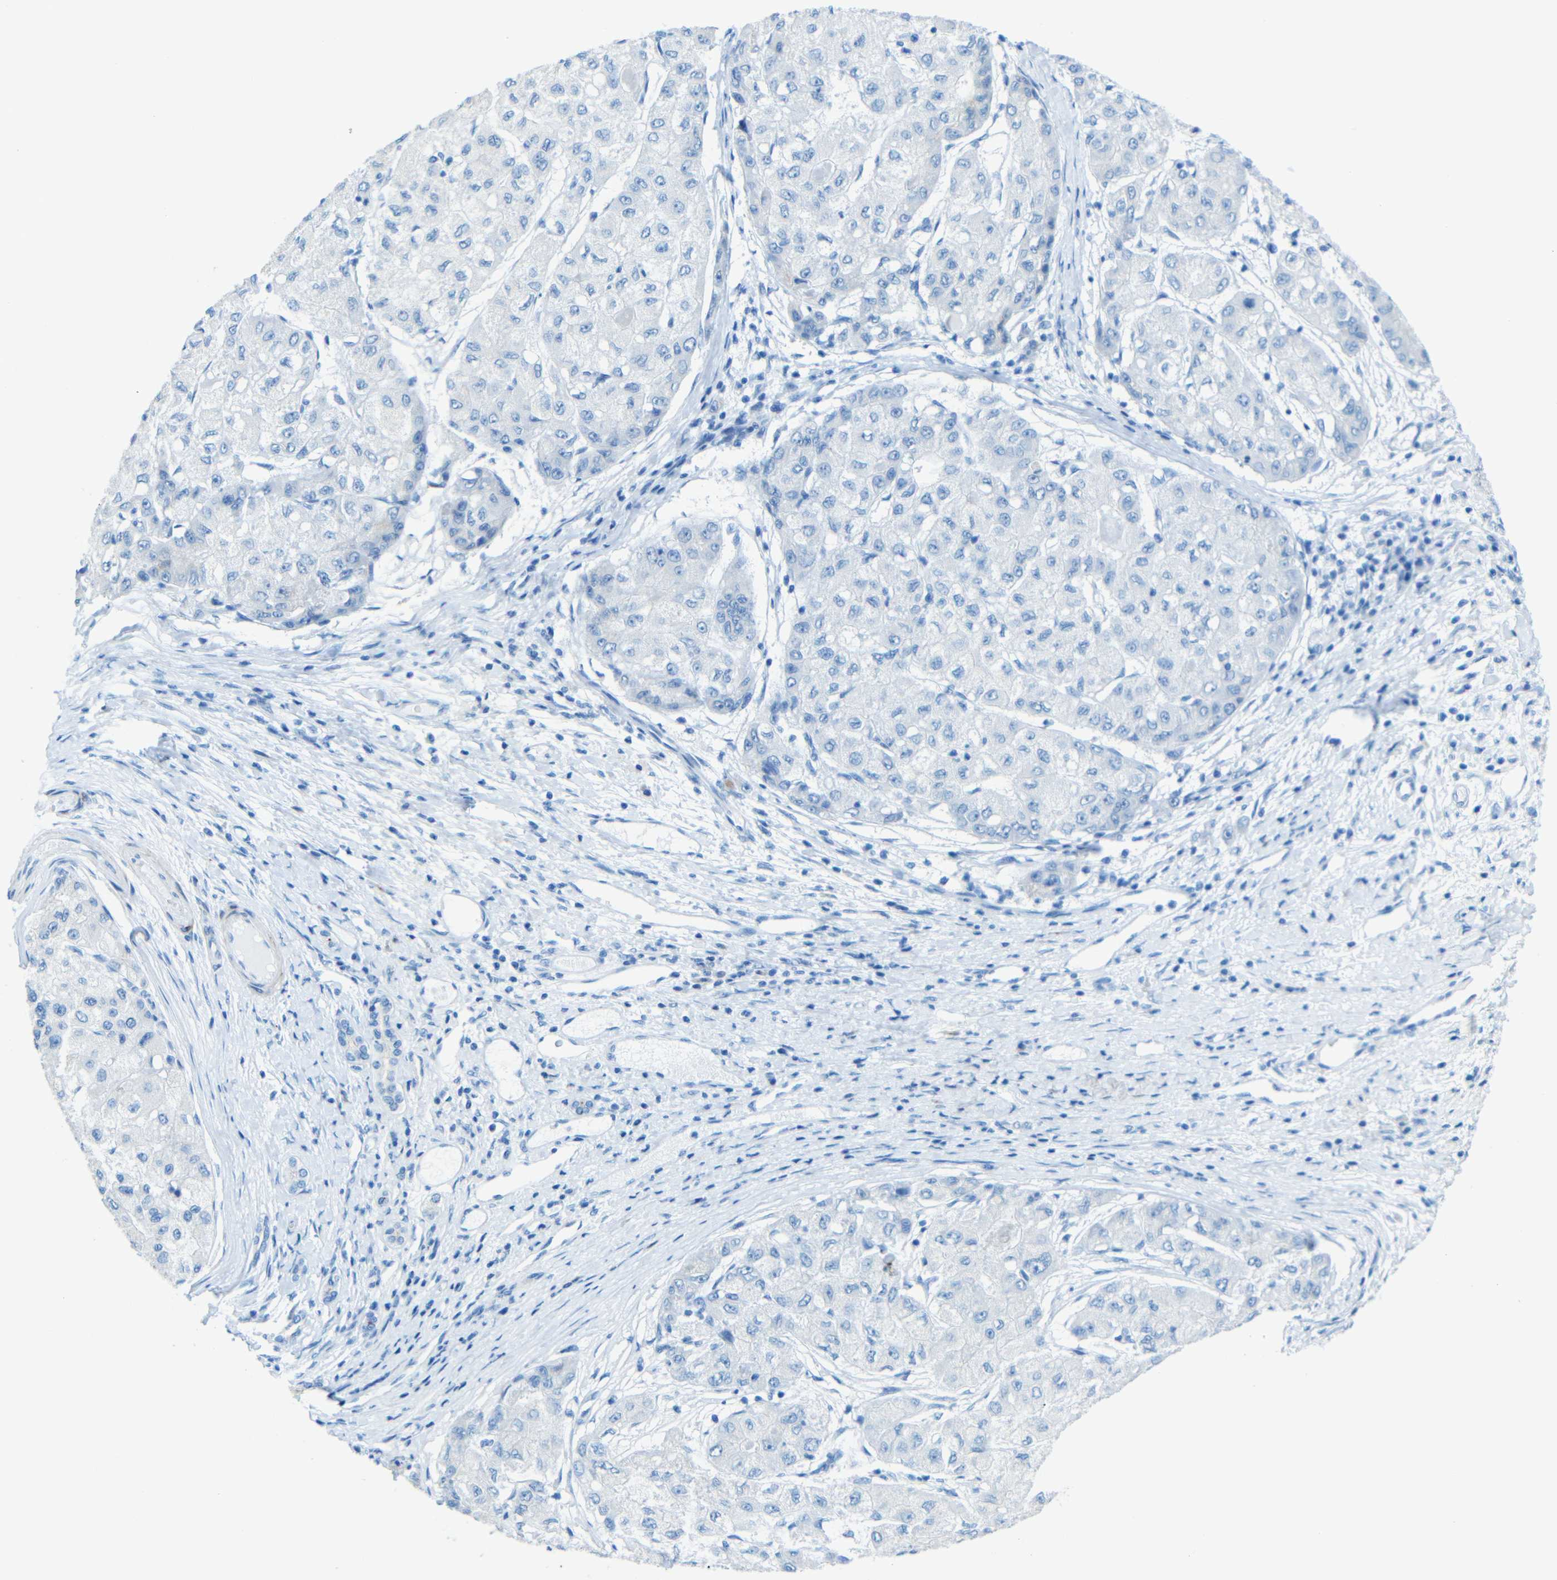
{"staining": {"intensity": "negative", "quantity": "none", "location": "none"}, "tissue": "liver cancer", "cell_type": "Tumor cells", "image_type": "cancer", "snomed": [{"axis": "morphology", "description": "Carcinoma, Hepatocellular, NOS"}, {"axis": "topography", "description": "Liver"}], "caption": "Photomicrograph shows no protein staining in tumor cells of liver cancer (hepatocellular carcinoma) tissue.", "gene": "TUBB4B", "patient": {"sex": "male", "age": 80}}